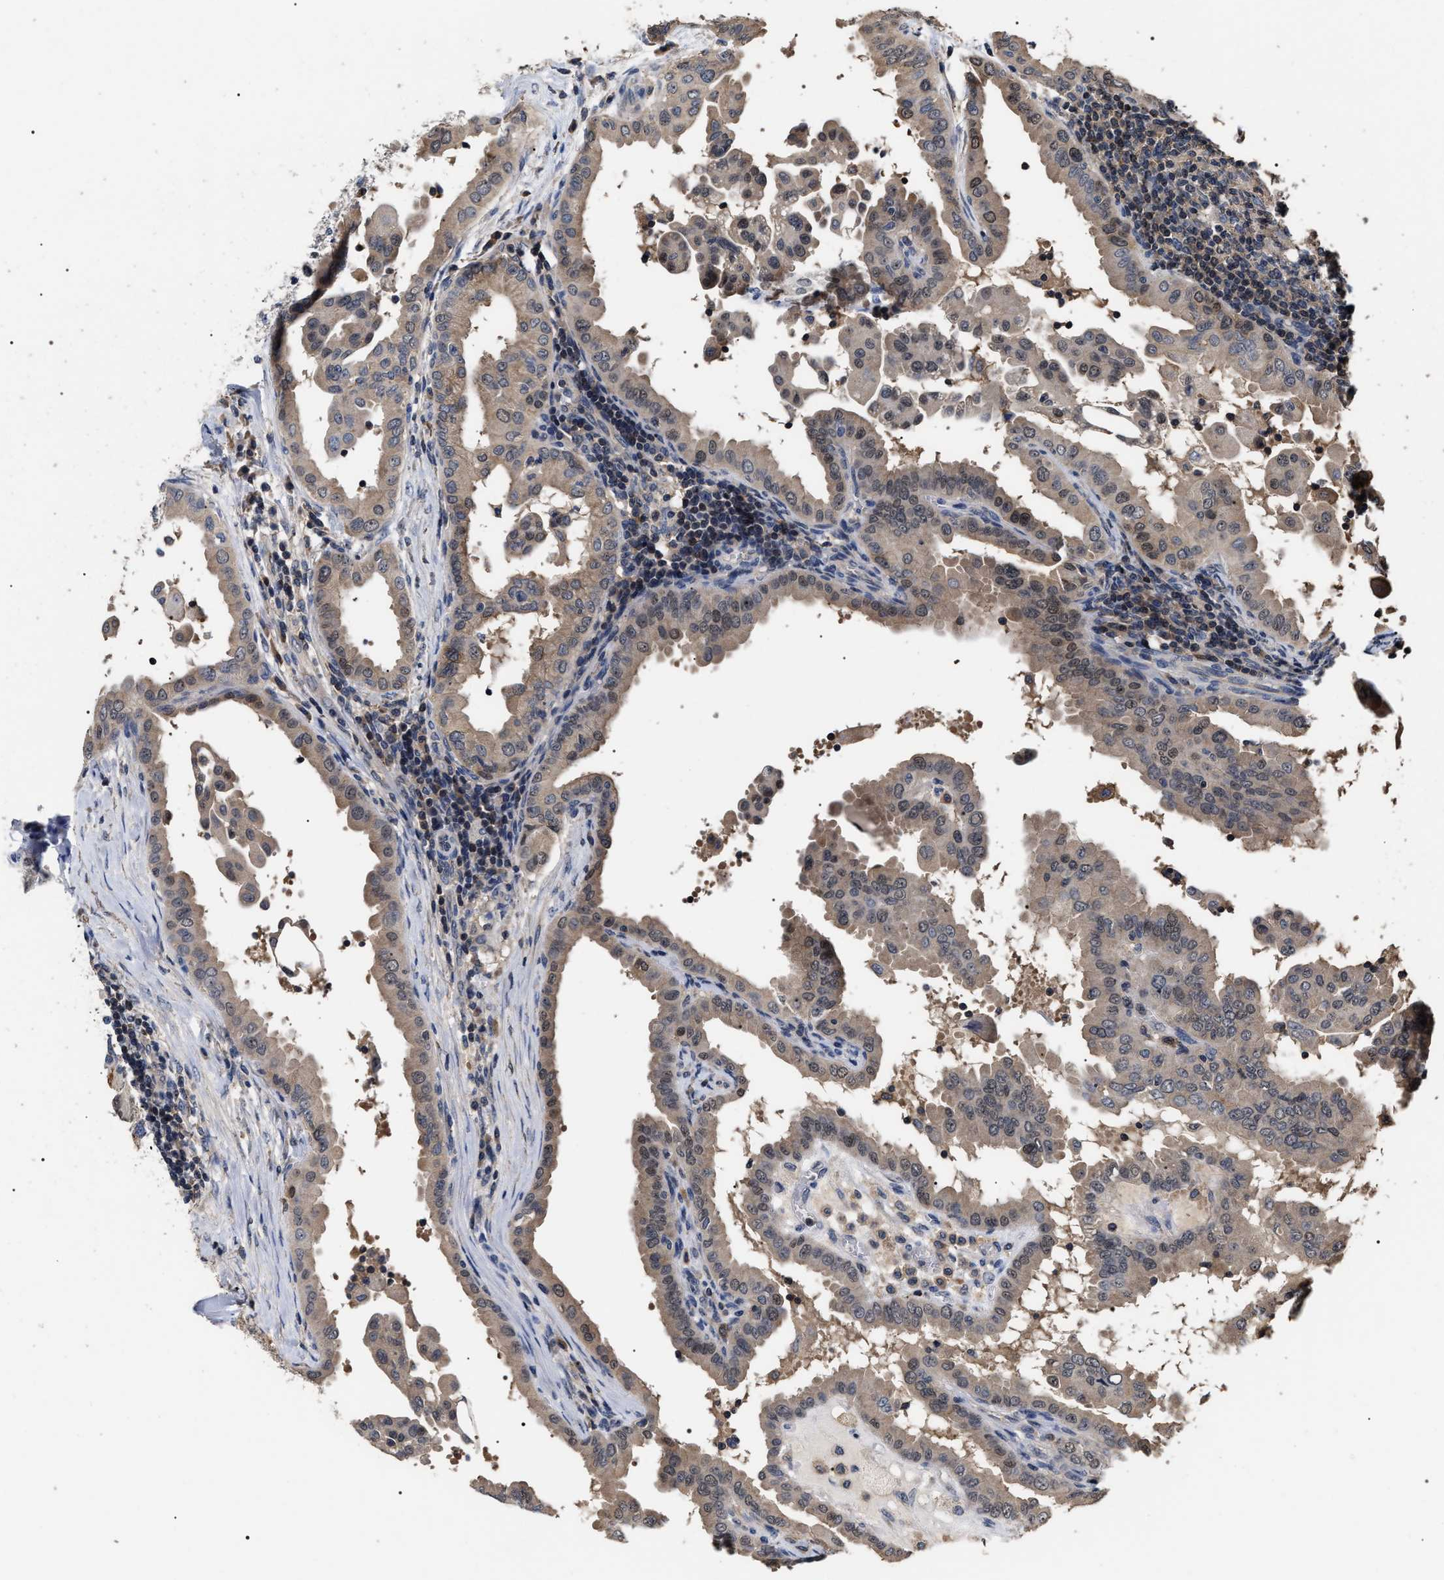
{"staining": {"intensity": "weak", "quantity": ">75%", "location": "cytoplasmic/membranous,nuclear"}, "tissue": "thyroid cancer", "cell_type": "Tumor cells", "image_type": "cancer", "snomed": [{"axis": "morphology", "description": "Papillary adenocarcinoma, NOS"}, {"axis": "topography", "description": "Thyroid gland"}], "caption": "Protein staining exhibits weak cytoplasmic/membranous and nuclear staining in about >75% of tumor cells in thyroid cancer (papillary adenocarcinoma). (DAB IHC with brightfield microscopy, high magnification).", "gene": "UPF3A", "patient": {"sex": "male", "age": 33}}